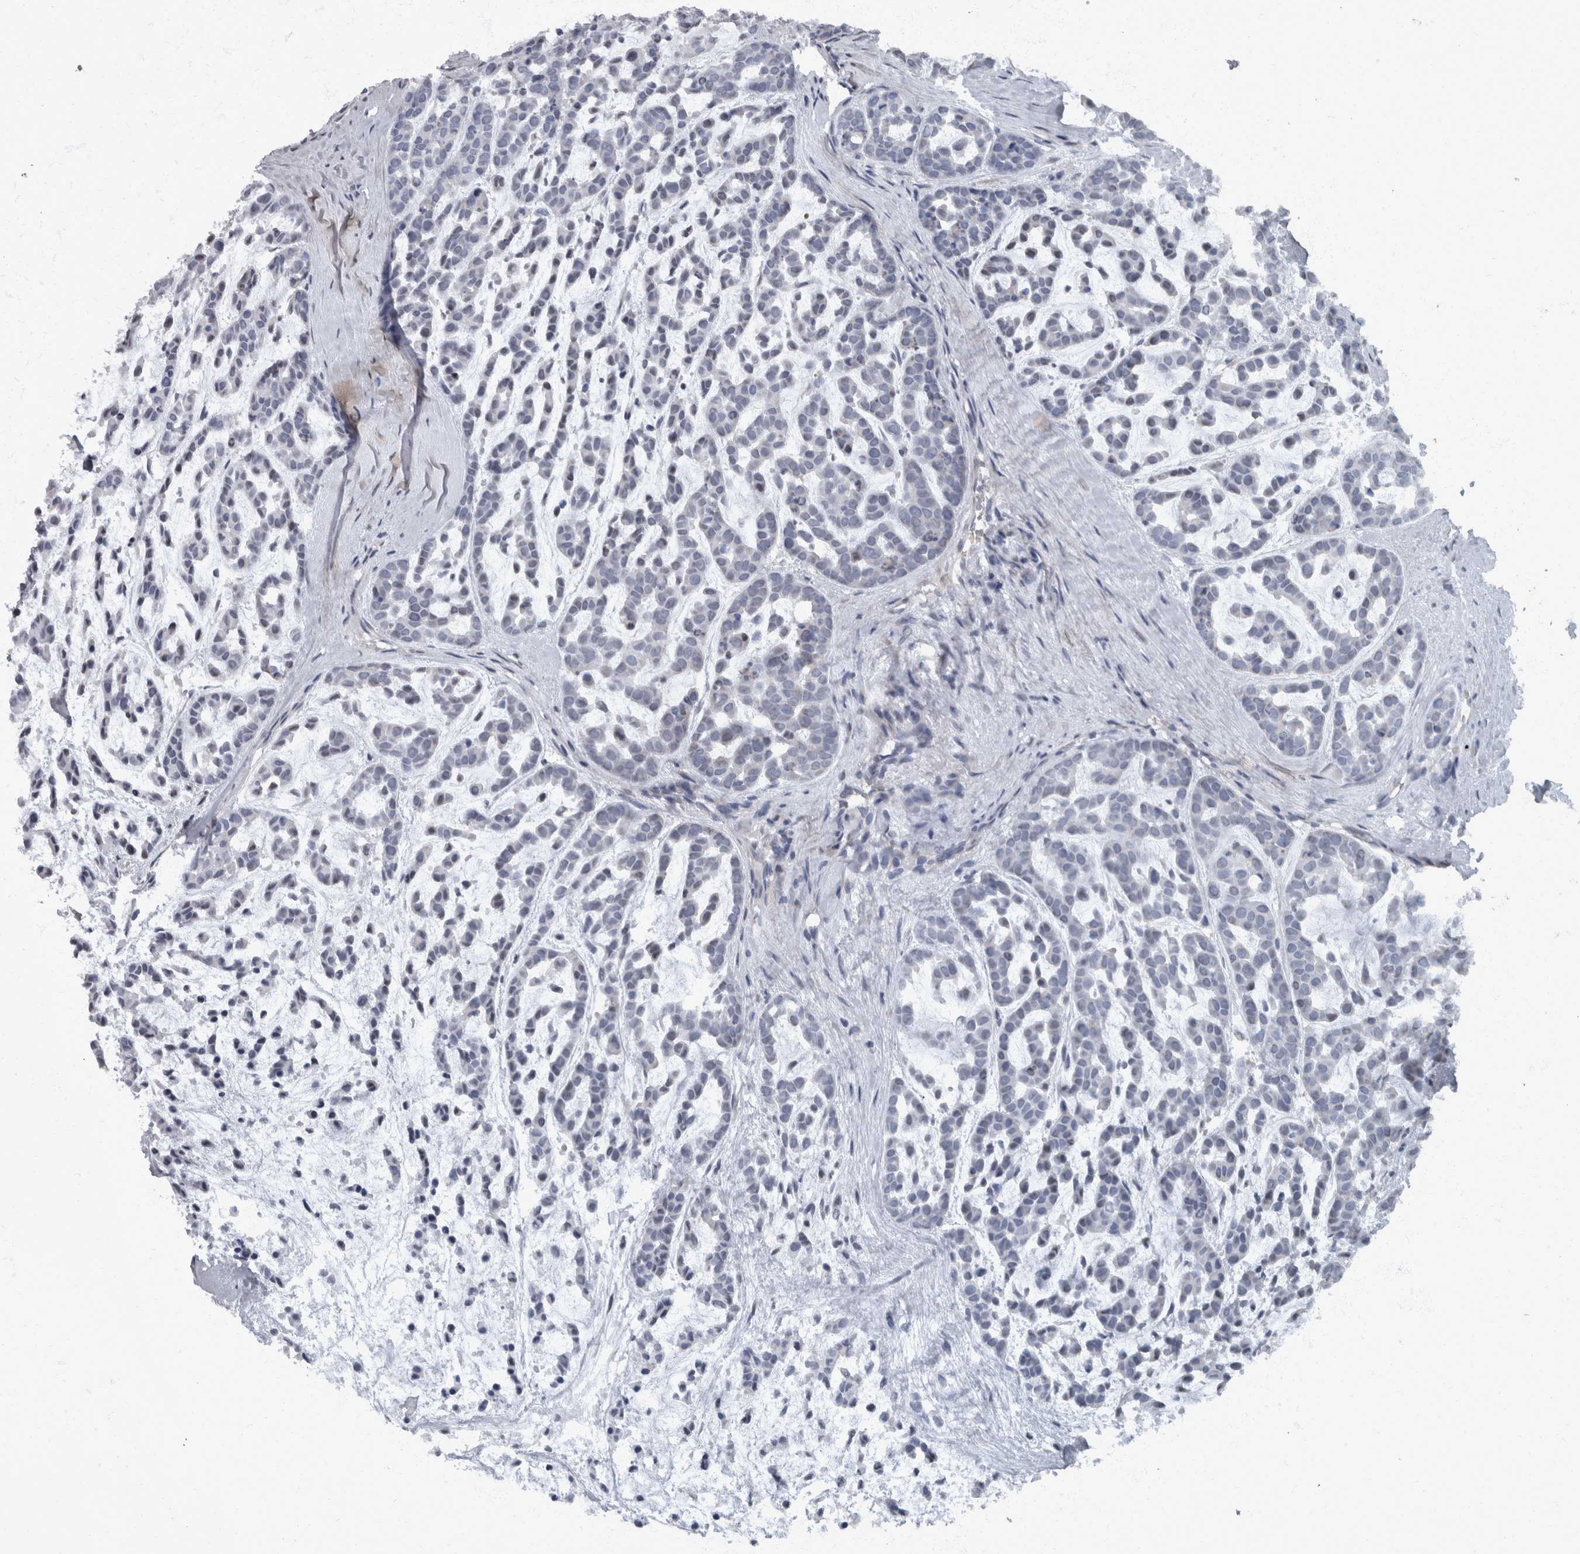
{"staining": {"intensity": "negative", "quantity": "none", "location": "none"}, "tissue": "head and neck cancer", "cell_type": "Tumor cells", "image_type": "cancer", "snomed": [{"axis": "morphology", "description": "Adenocarcinoma, NOS"}, {"axis": "morphology", "description": "Adenoma, NOS"}, {"axis": "topography", "description": "Head-Neck"}], "caption": "A high-resolution histopathology image shows immunohistochemistry (IHC) staining of head and neck cancer, which demonstrates no significant staining in tumor cells.", "gene": "WDR33", "patient": {"sex": "female", "age": 55}}